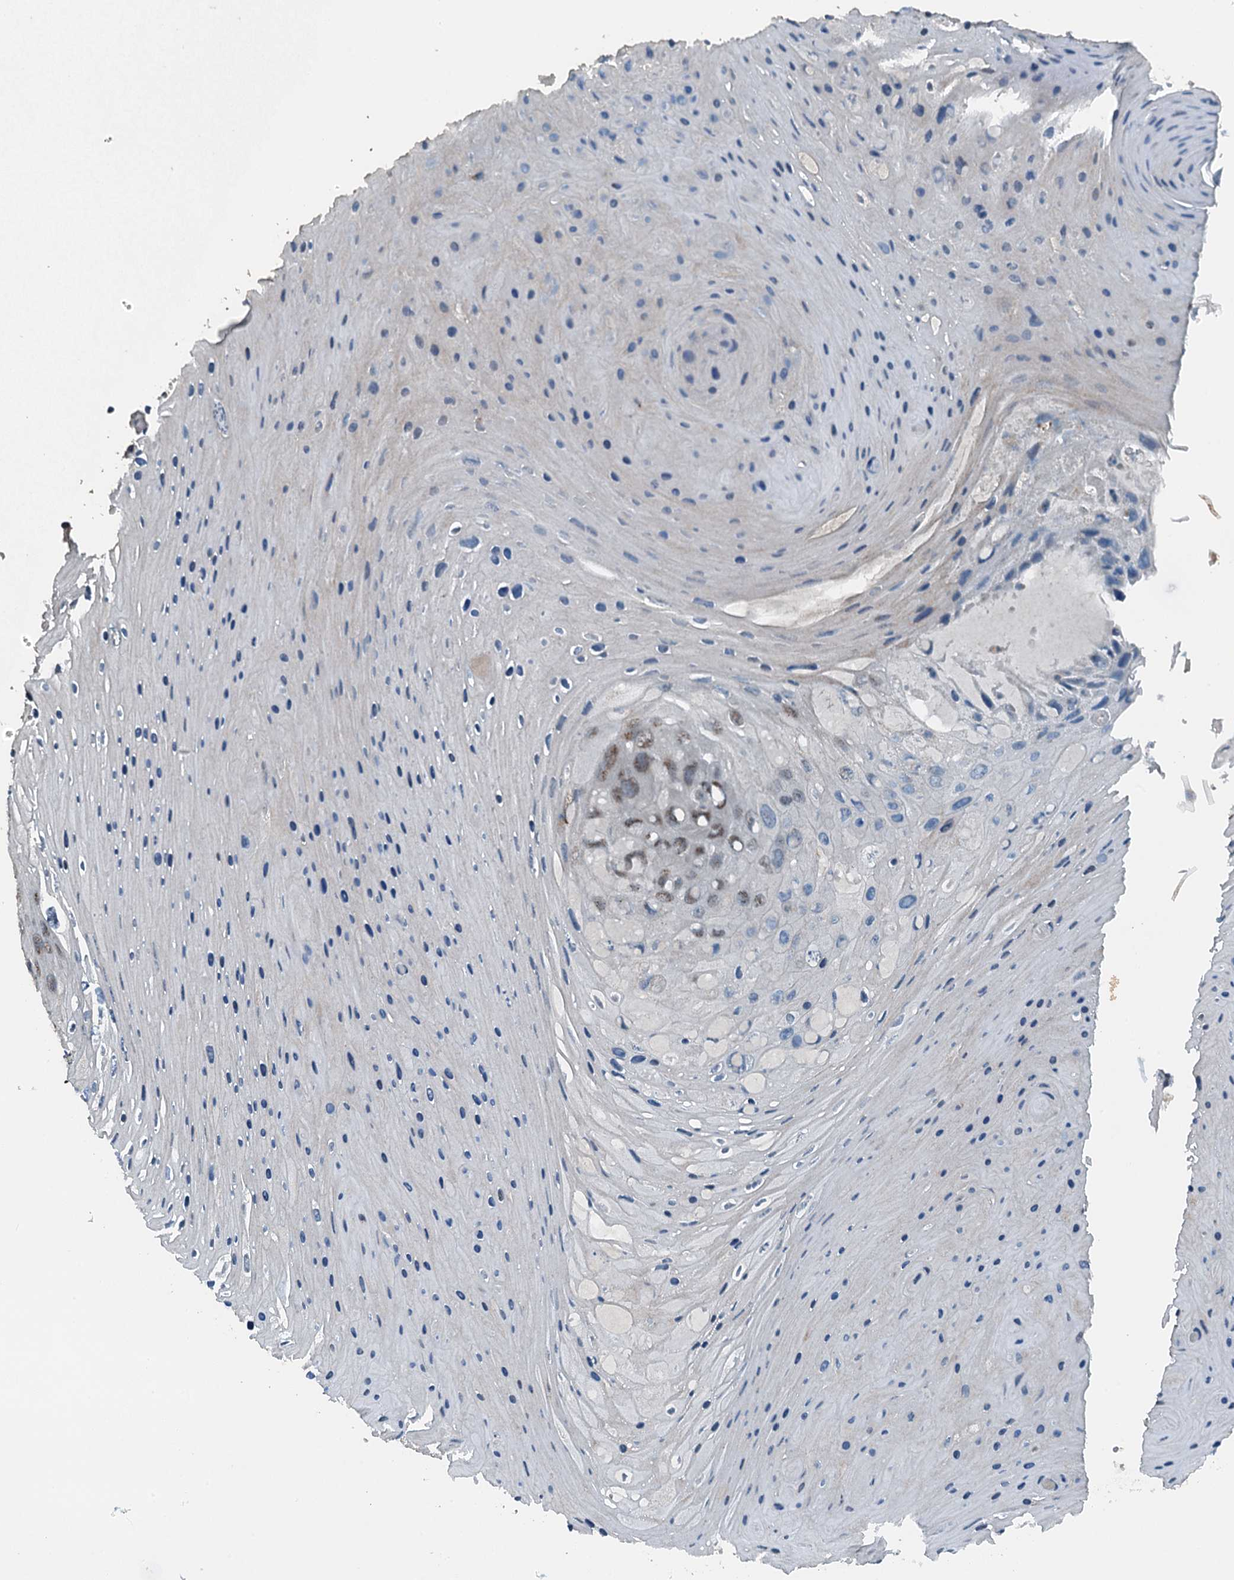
{"staining": {"intensity": "weak", "quantity": "<25%", "location": "nuclear"}, "tissue": "skin cancer", "cell_type": "Tumor cells", "image_type": "cancer", "snomed": [{"axis": "morphology", "description": "Squamous cell carcinoma, NOS"}, {"axis": "topography", "description": "Skin"}], "caption": "Tumor cells are negative for protein expression in human skin cancer (squamous cell carcinoma).", "gene": "BMERB1", "patient": {"sex": "female", "age": 88}}